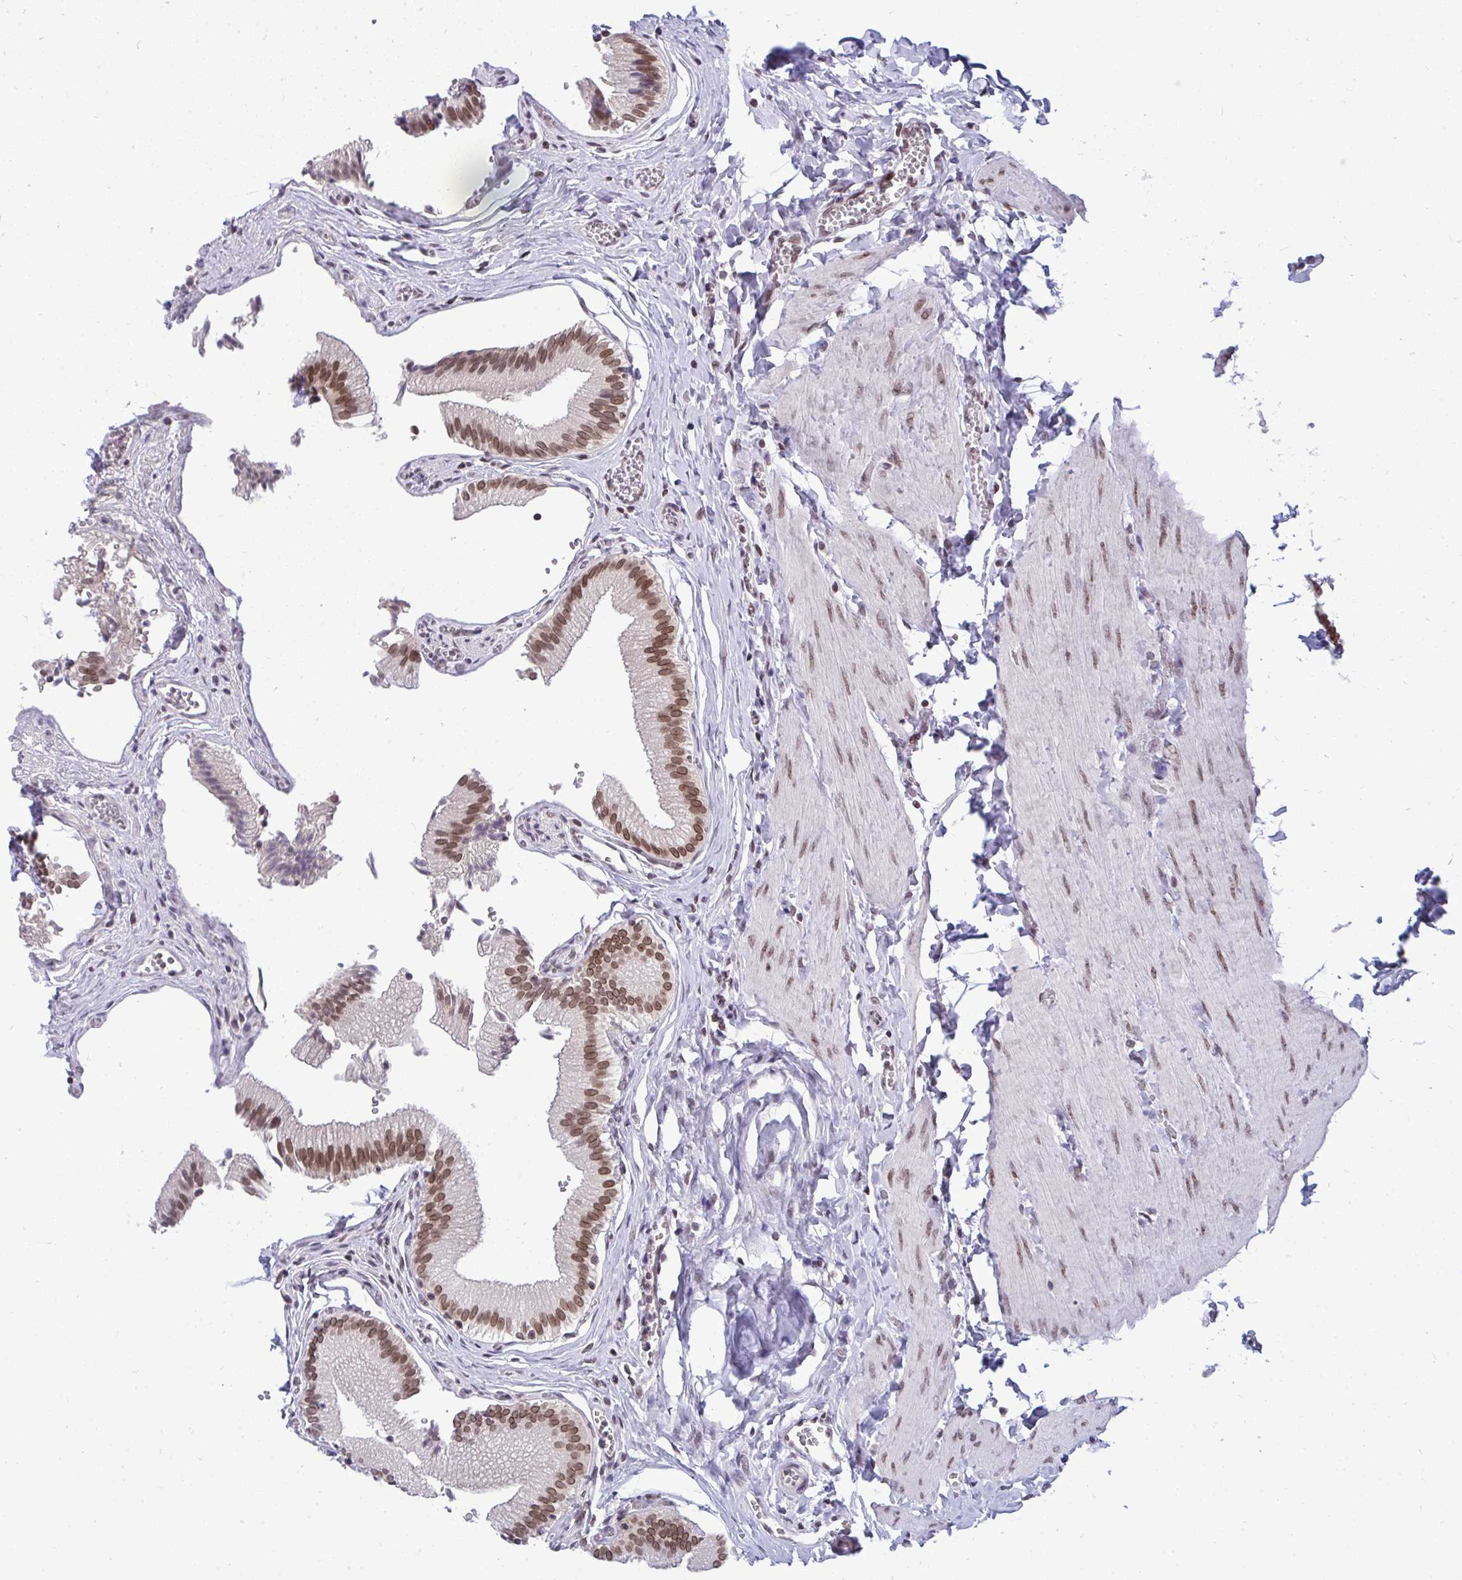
{"staining": {"intensity": "moderate", "quantity": ">75%", "location": "nuclear"}, "tissue": "gallbladder", "cell_type": "Glandular cells", "image_type": "normal", "snomed": [{"axis": "morphology", "description": "Normal tissue, NOS"}, {"axis": "topography", "description": "Gallbladder"}, {"axis": "topography", "description": "Peripheral nerve tissue"}], "caption": "High-power microscopy captured an immunohistochemistry histopathology image of unremarkable gallbladder, revealing moderate nuclear positivity in approximately >75% of glandular cells. (DAB = brown stain, brightfield microscopy at high magnification).", "gene": "JPT1", "patient": {"sex": "male", "age": 17}}